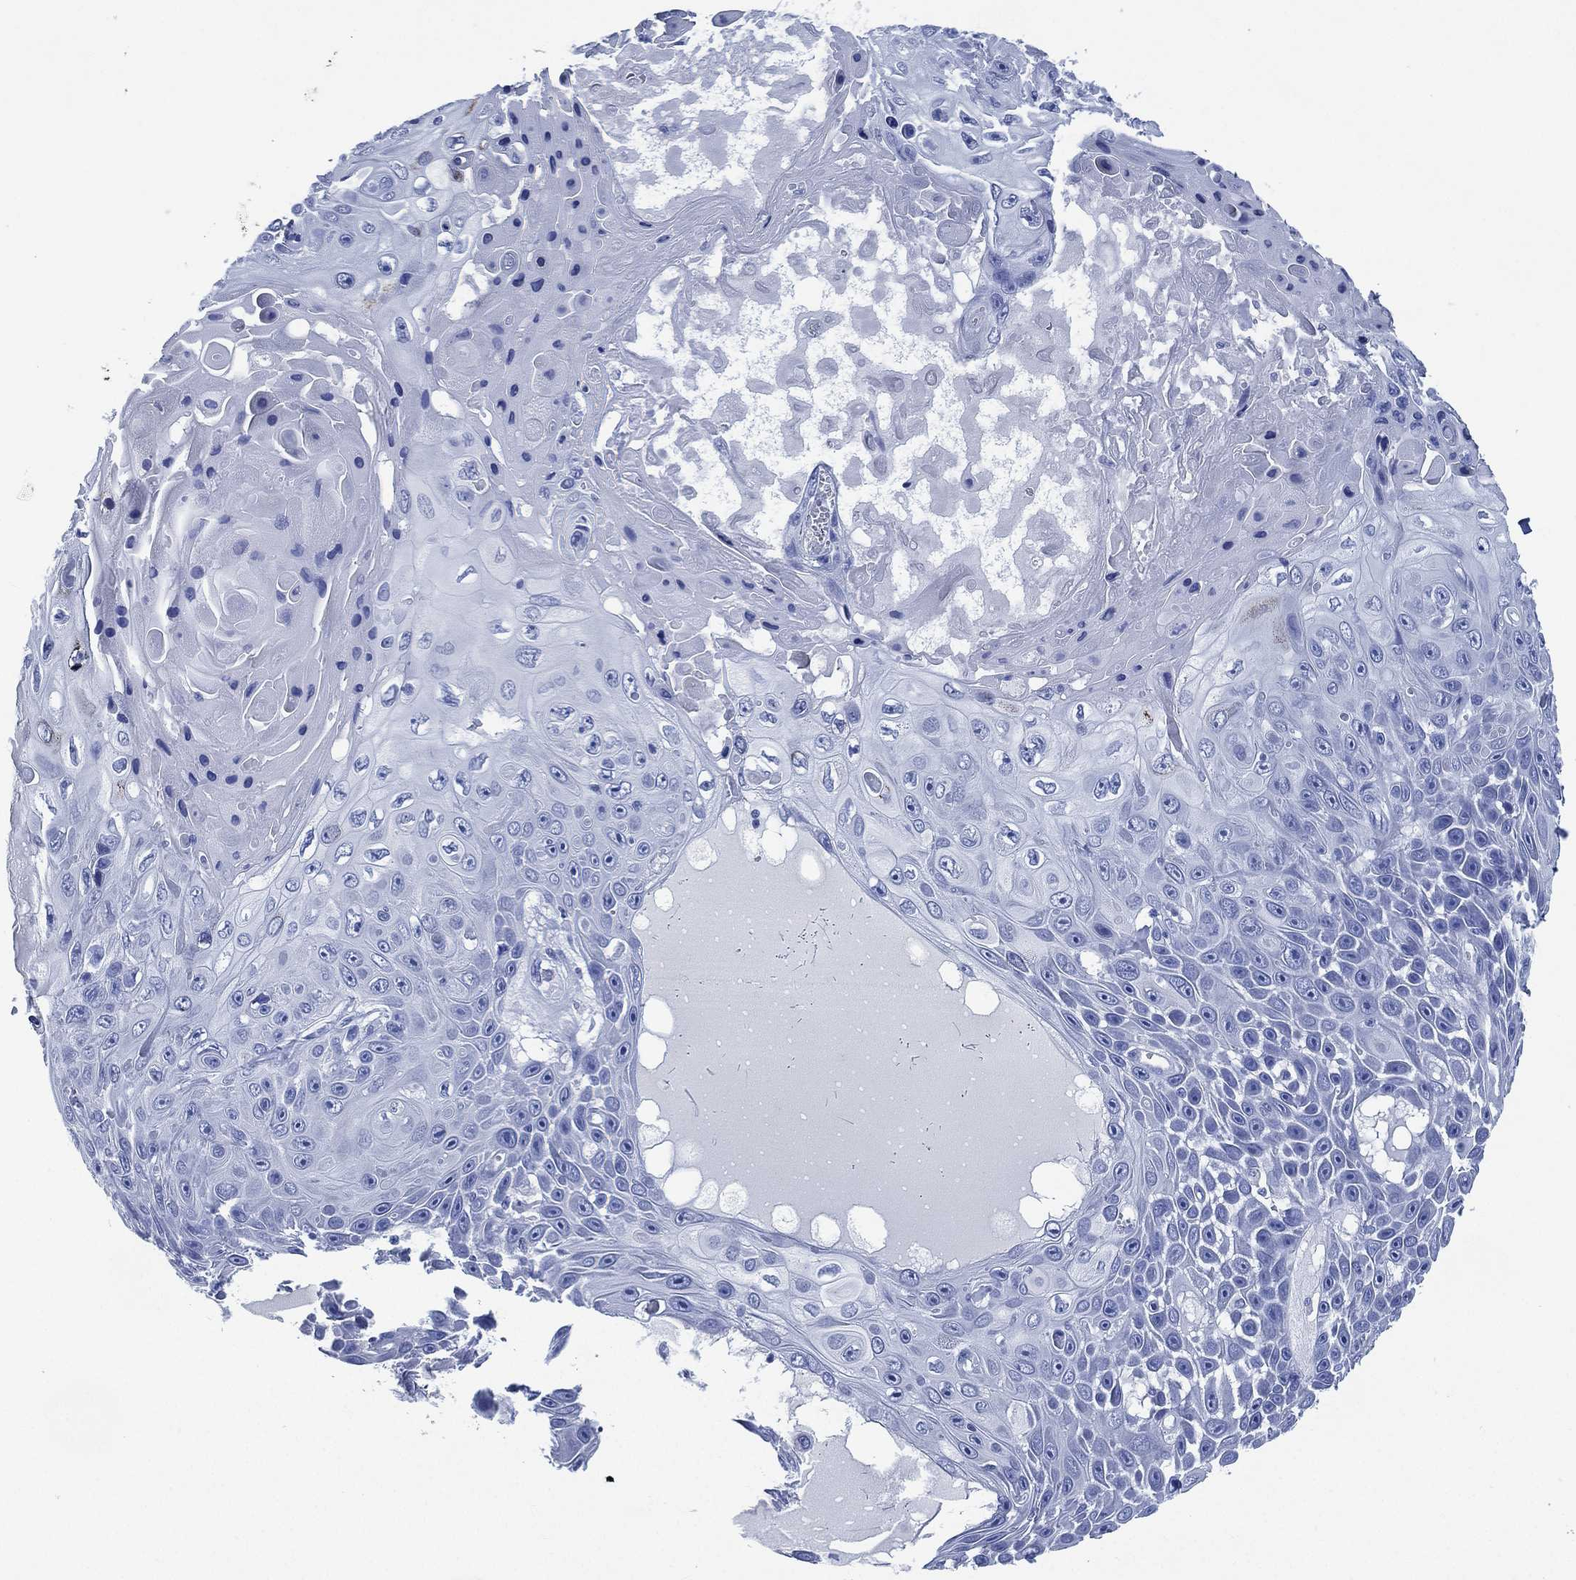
{"staining": {"intensity": "negative", "quantity": "none", "location": "none"}, "tissue": "skin cancer", "cell_type": "Tumor cells", "image_type": "cancer", "snomed": [{"axis": "morphology", "description": "Squamous cell carcinoma, NOS"}, {"axis": "topography", "description": "Skin"}], "caption": "Immunohistochemistry of skin cancer reveals no positivity in tumor cells.", "gene": "SIGLECL1", "patient": {"sex": "male", "age": 82}}